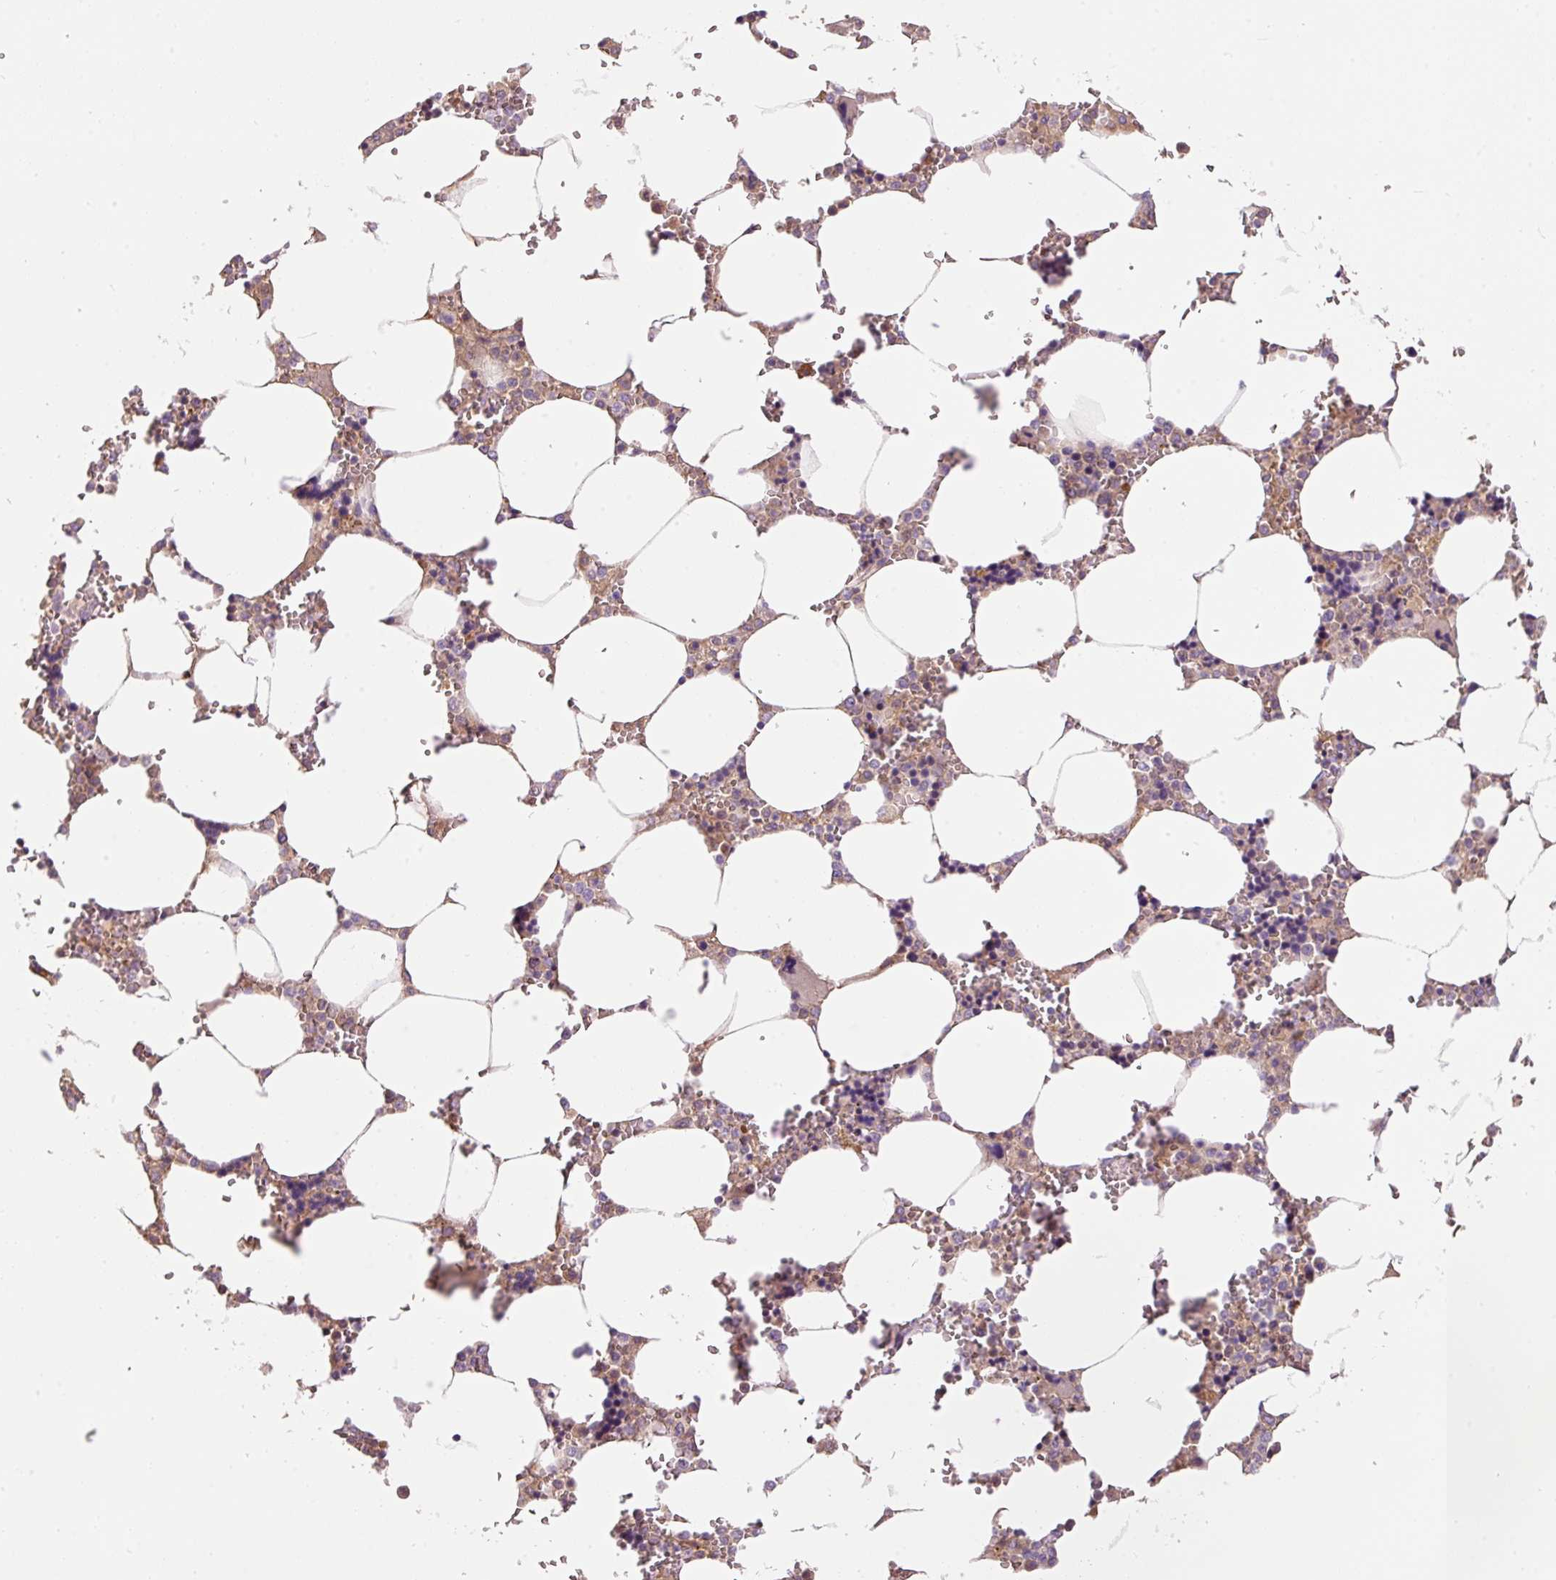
{"staining": {"intensity": "weak", "quantity": "<25%", "location": "cytoplasmic/membranous"}, "tissue": "bone marrow", "cell_type": "Hematopoietic cells", "image_type": "normal", "snomed": [{"axis": "morphology", "description": "Normal tissue, NOS"}, {"axis": "topography", "description": "Bone marrow"}], "caption": "This photomicrograph is of unremarkable bone marrow stained with IHC to label a protein in brown with the nuclei are counter-stained blue. There is no staining in hematopoietic cells. (IHC, brightfield microscopy, high magnification).", "gene": "CMTM8", "patient": {"sex": "male", "age": 64}}